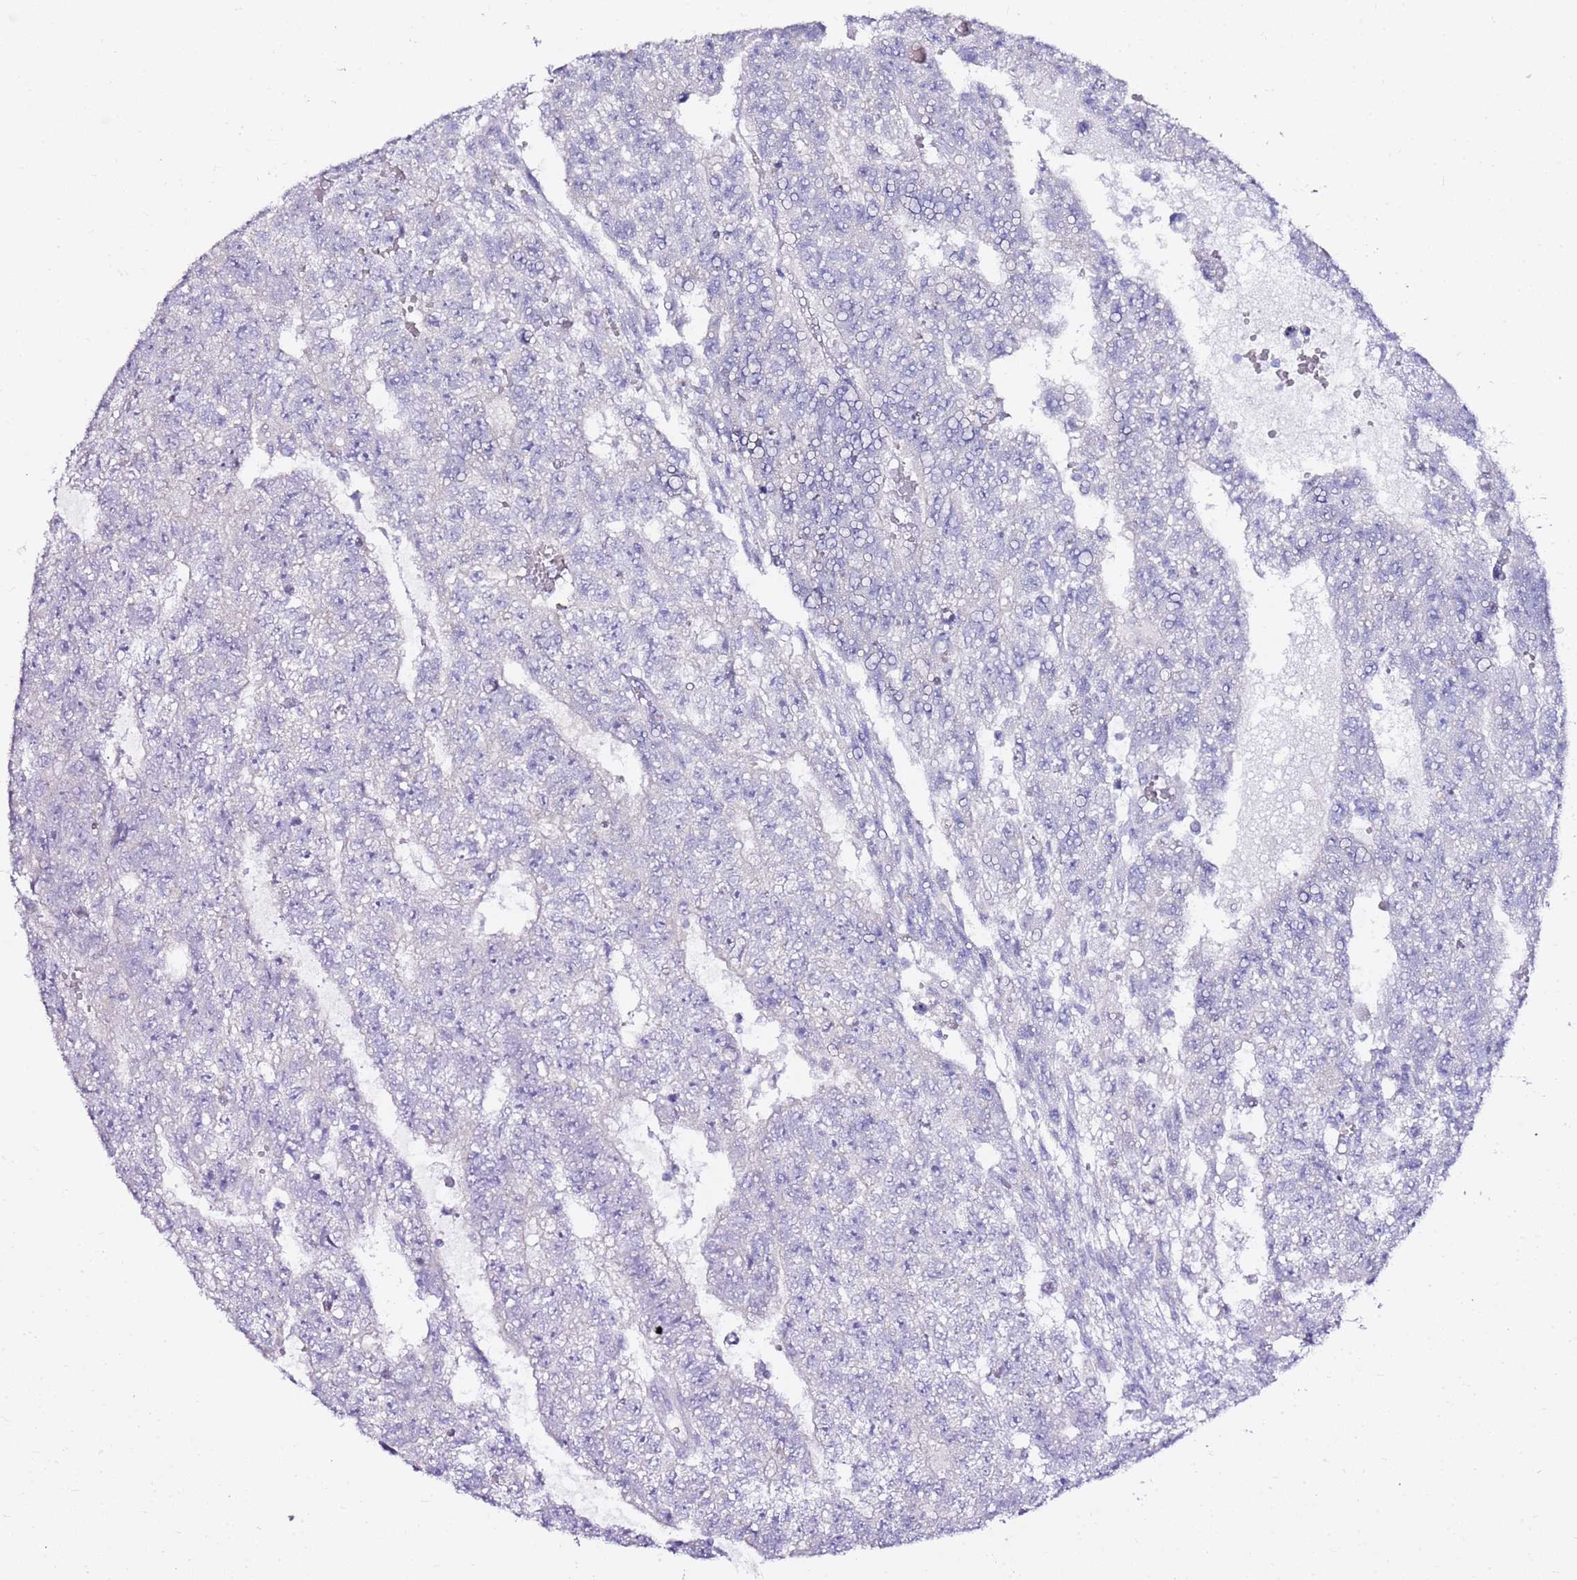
{"staining": {"intensity": "negative", "quantity": "none", "location": "none"}, "tissue": "testis cancer", "cell_type": "Tumor cells", "image_type": "cancer", "snomed": [{"axis": "morphology", "description": "Carcinoma, Embryonal, NOS"}, {"axis": "topography", "description": "Testis"}], "caption": "IHC image of testis embryonal carcinoma stained for a protein (brown), which shows no staining in tumor cells.", "gene": "MYBPC3", "patient": {"sex": "male", "age": 26}}